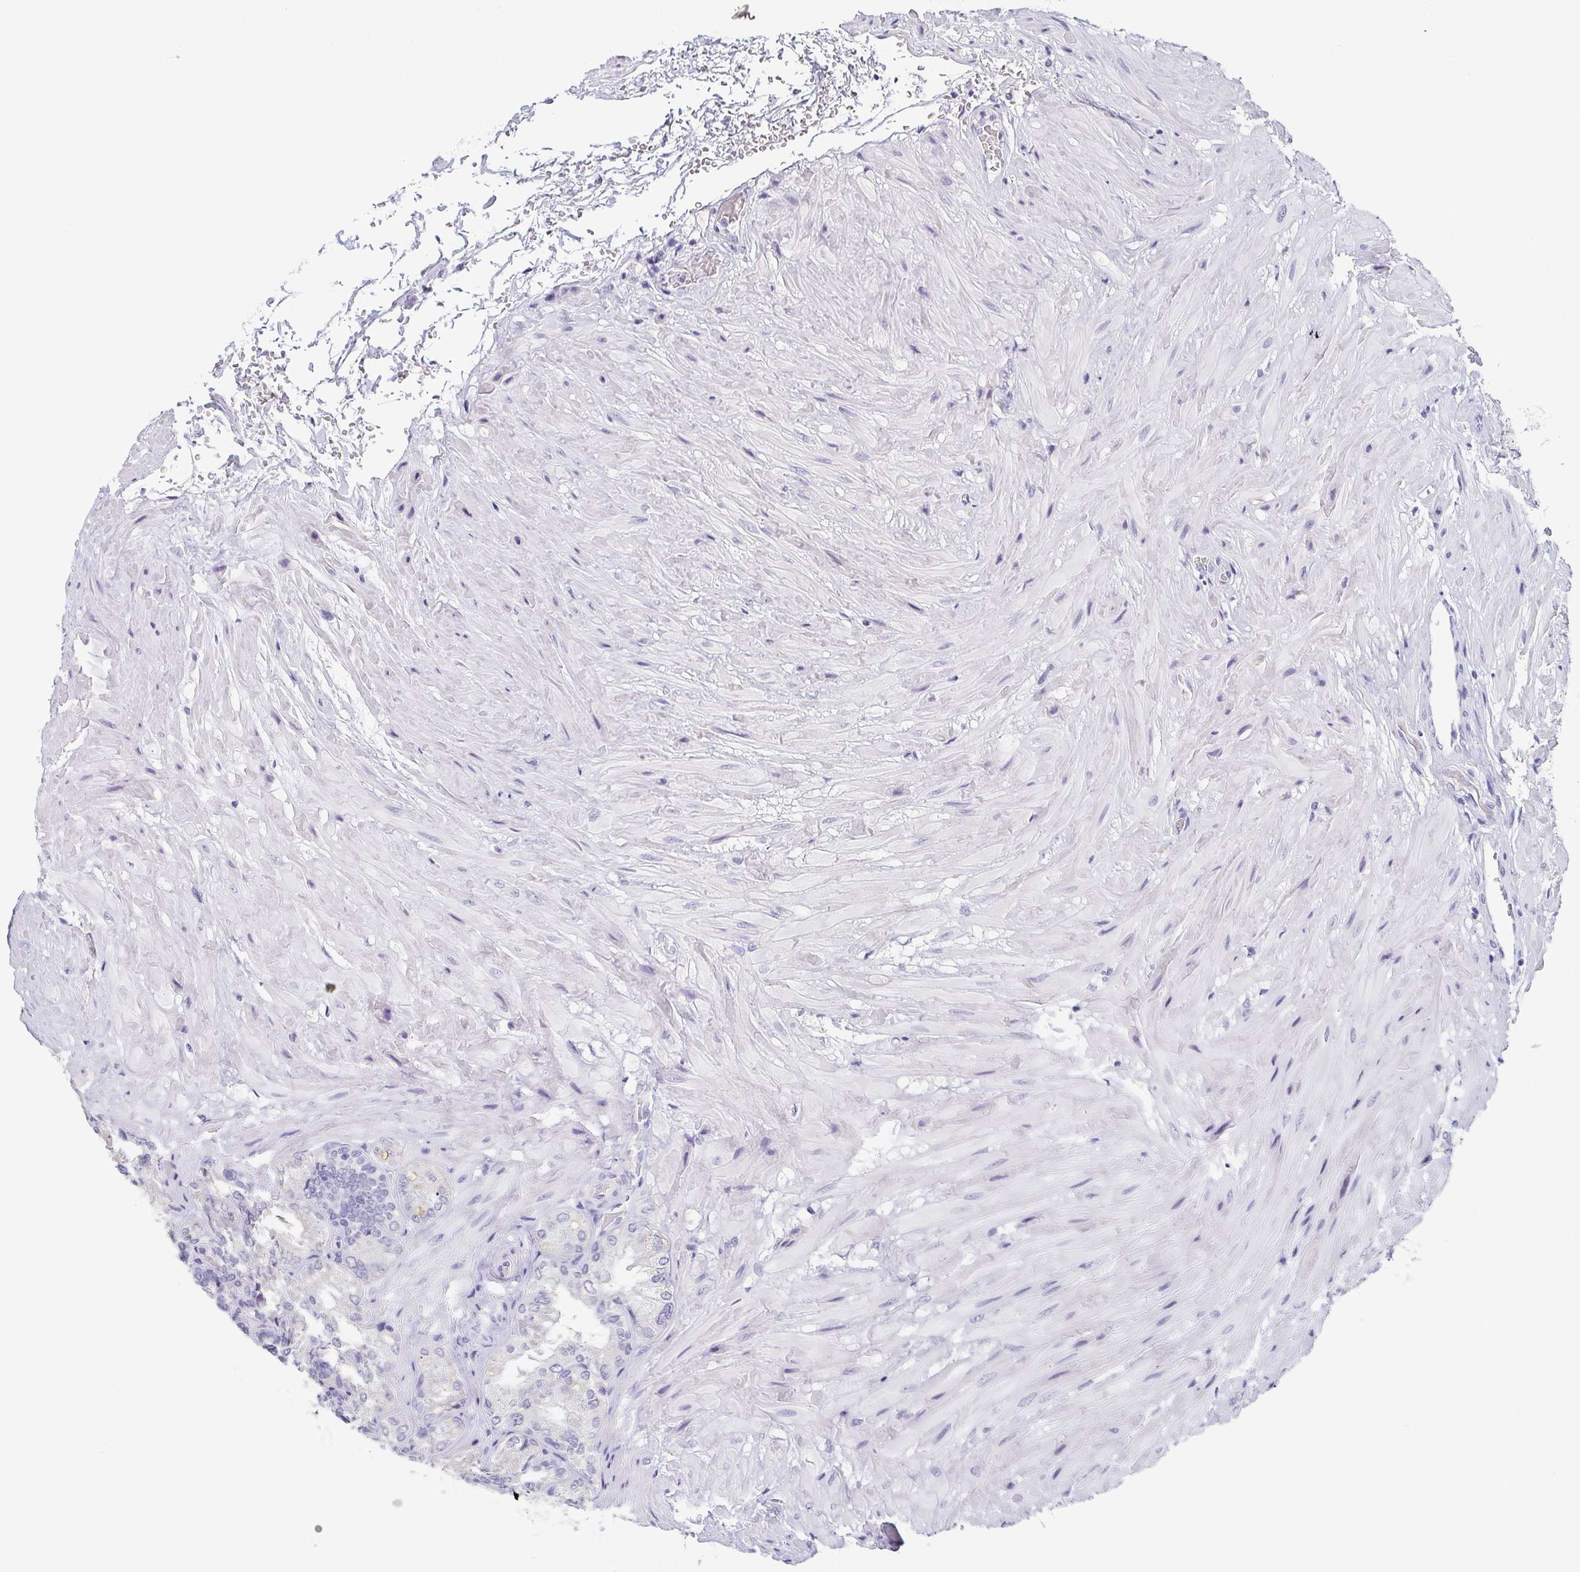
{"staining": {"intensity": "negative", "quantity": "none", "location": "none"}, "tissue": "seminal vesicle", "cell_type": "Glandular cells", "image_type": "normal", "snomed": [{"axis": "morphology", "description": "Normal tissue, NOS"}, {"axis": "topography", "description": "Seminal veicle"}], "caption": "Immunohistochemistry photomicrograph of benign seminal vesicle: human seminal vesicle stained with DAB (3,3'-diaminobenzidine) demonstrates no significant protein positivity in glandular cells.", "gene": "ITLN1", "patient": {"sex": "male", "age": 68}}